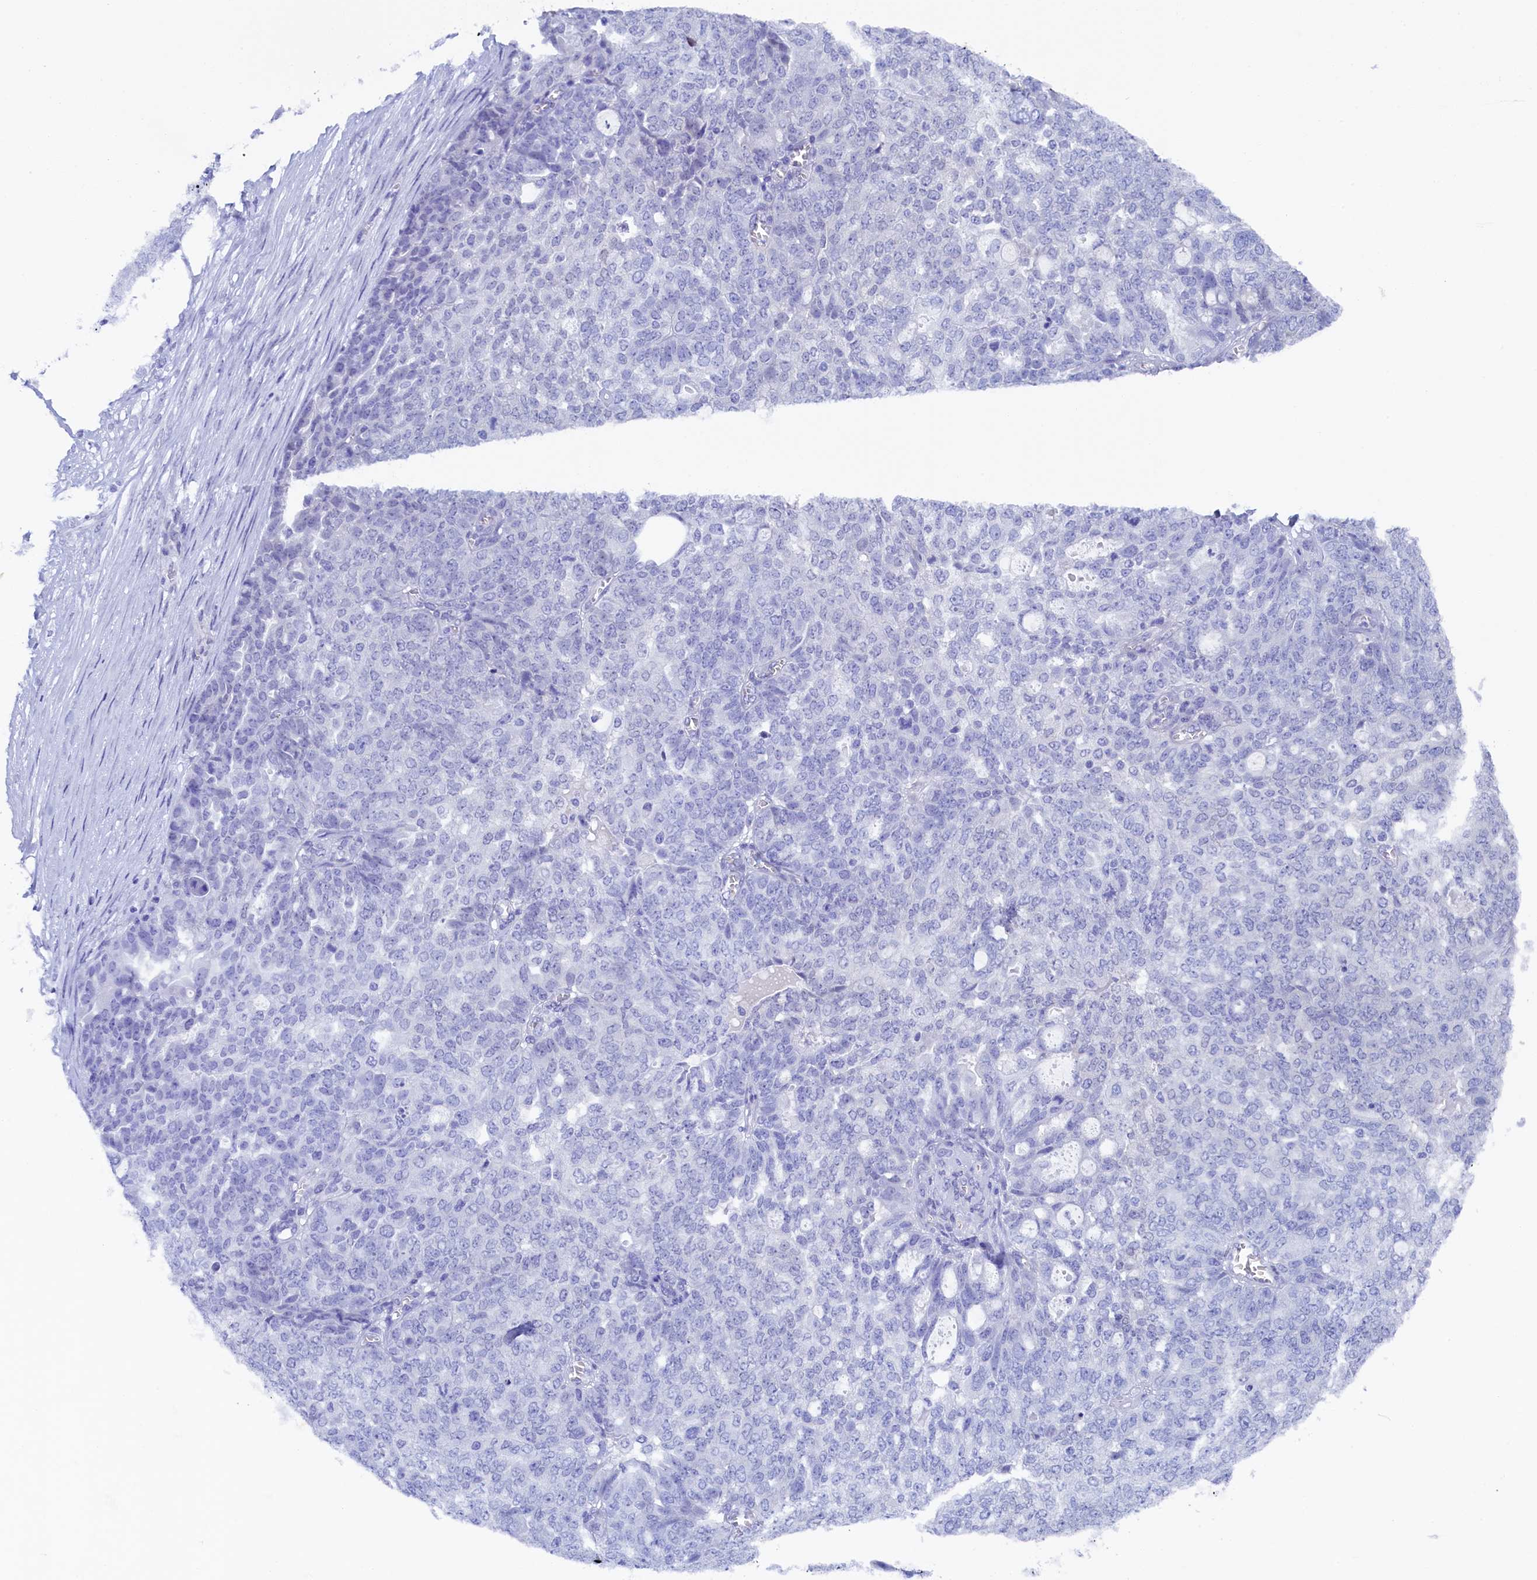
{"staining": {"intensity": "negative", "quantity": "none", "location": "none"}, "tissue": "ovarian cancer", "cell_type": "Tumor cells", "image_type": "cancer", "snomed": [{"axis": "morphology", "description": "Cystadenocarcinoma, serous, NOS"}, {"axis": "topography", "description": "Soft tissue"}, {"axis": "topography", "description": "Ovary"}], "caption": "Tumor cells show no significant protein positivity in ovarian cancer. (Brightfield microscopy of DAB (3,3'-diaminobenzidine) immunohistochemistry (IHC) at high magnification).", "gene": "FLYWCH2", "patient": {"sex": "female", "age": 57}}